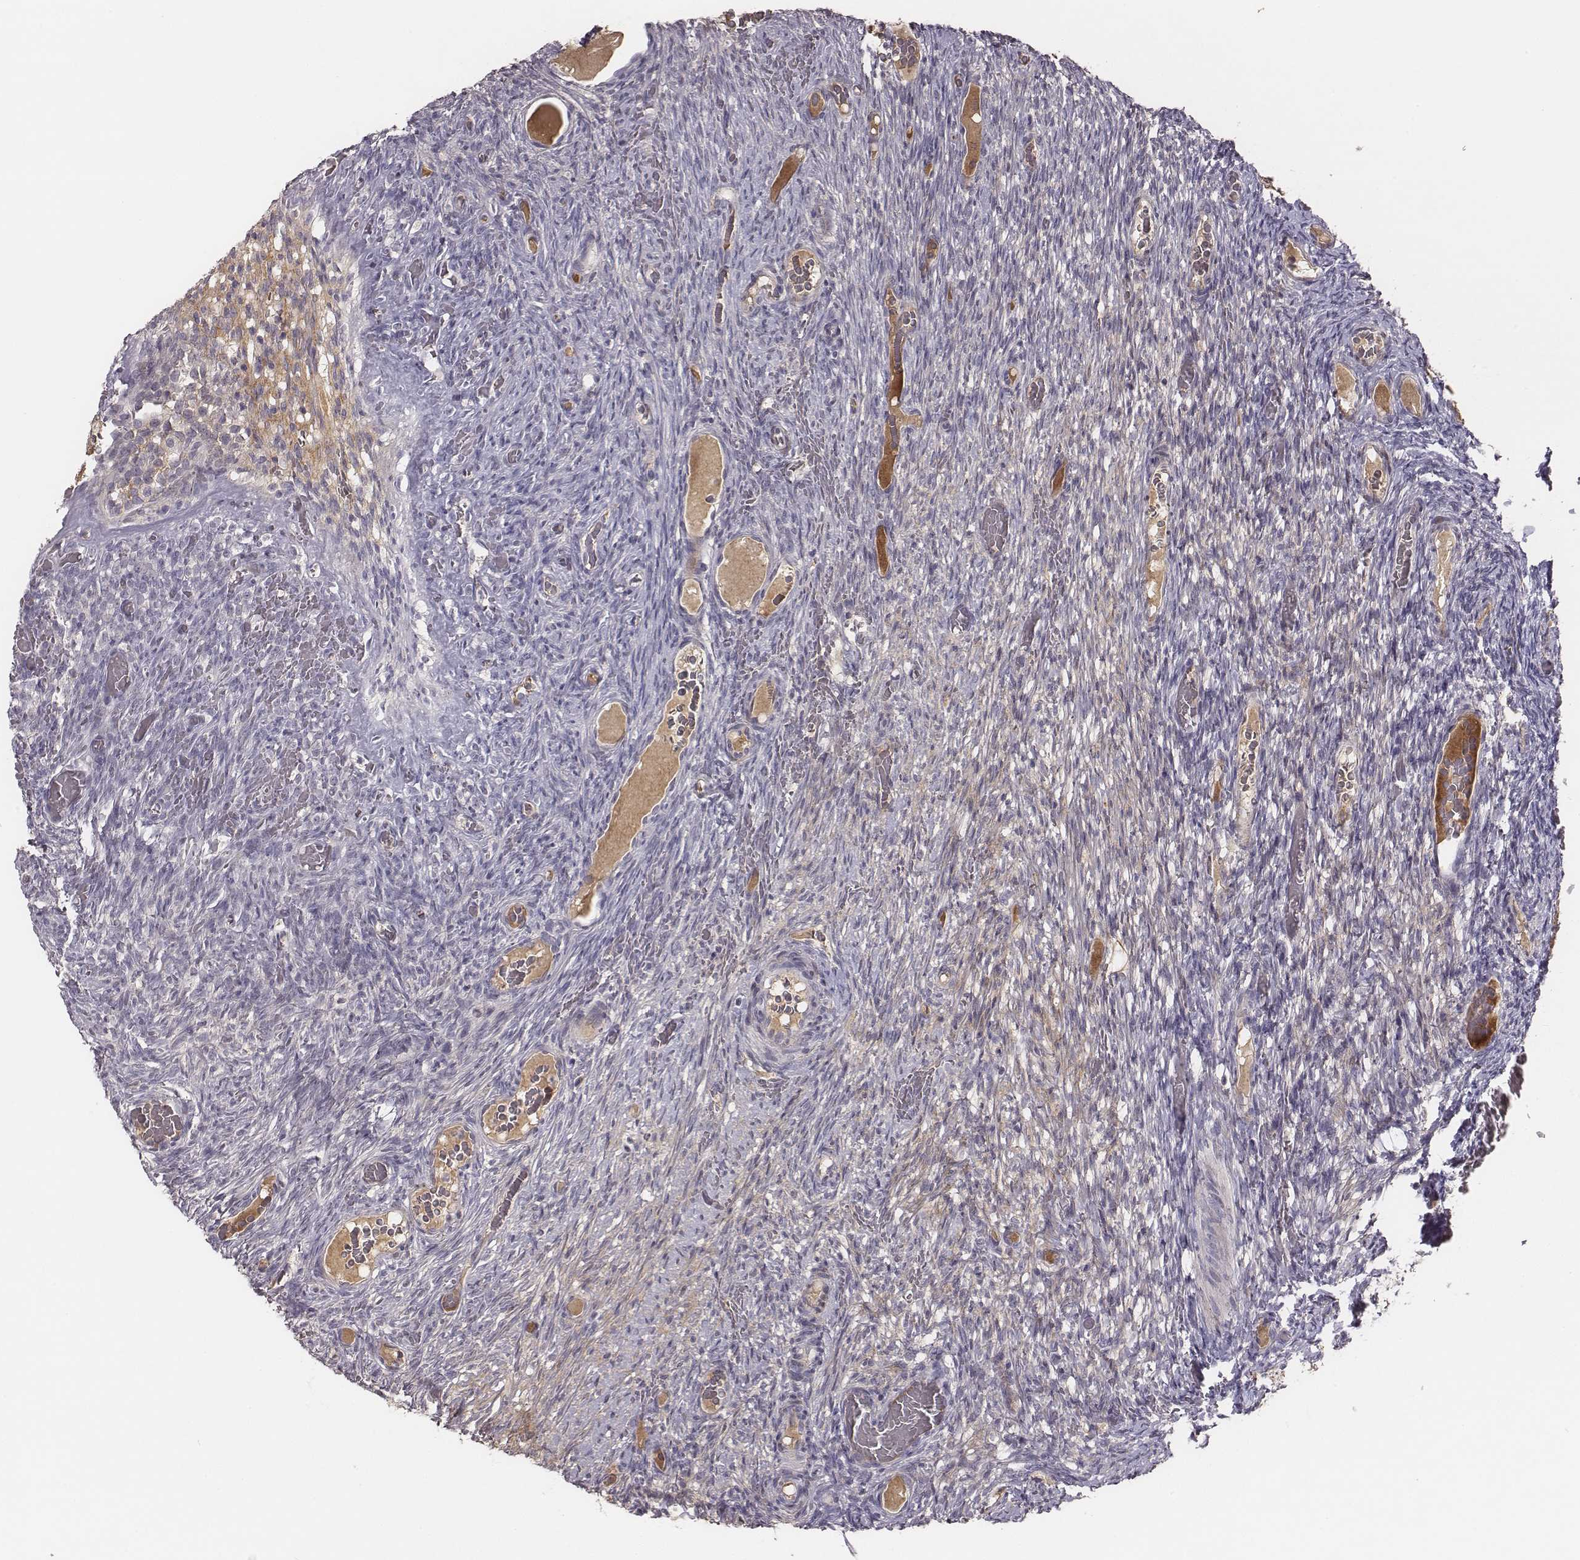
{"staining": {"intensity": "negative", "quantity": "none", "location": "none"}, "tissue": "ovary", "cell_type": "Ovarian stroma cells", "image_type": "normal", "snomed": [{"axis": "morphology", "description": "Normal tissue, NOS"}, {"axis": "topography", "description": "Ovary"}], "caption": "Immunohistochemistry of normal ovary displays no expression in ovarian stroma cells. (IHC, brightfield microscopy, high magnification).", "gene": "SLC22A6", "patient": {"sex": "female", "age": 34}}